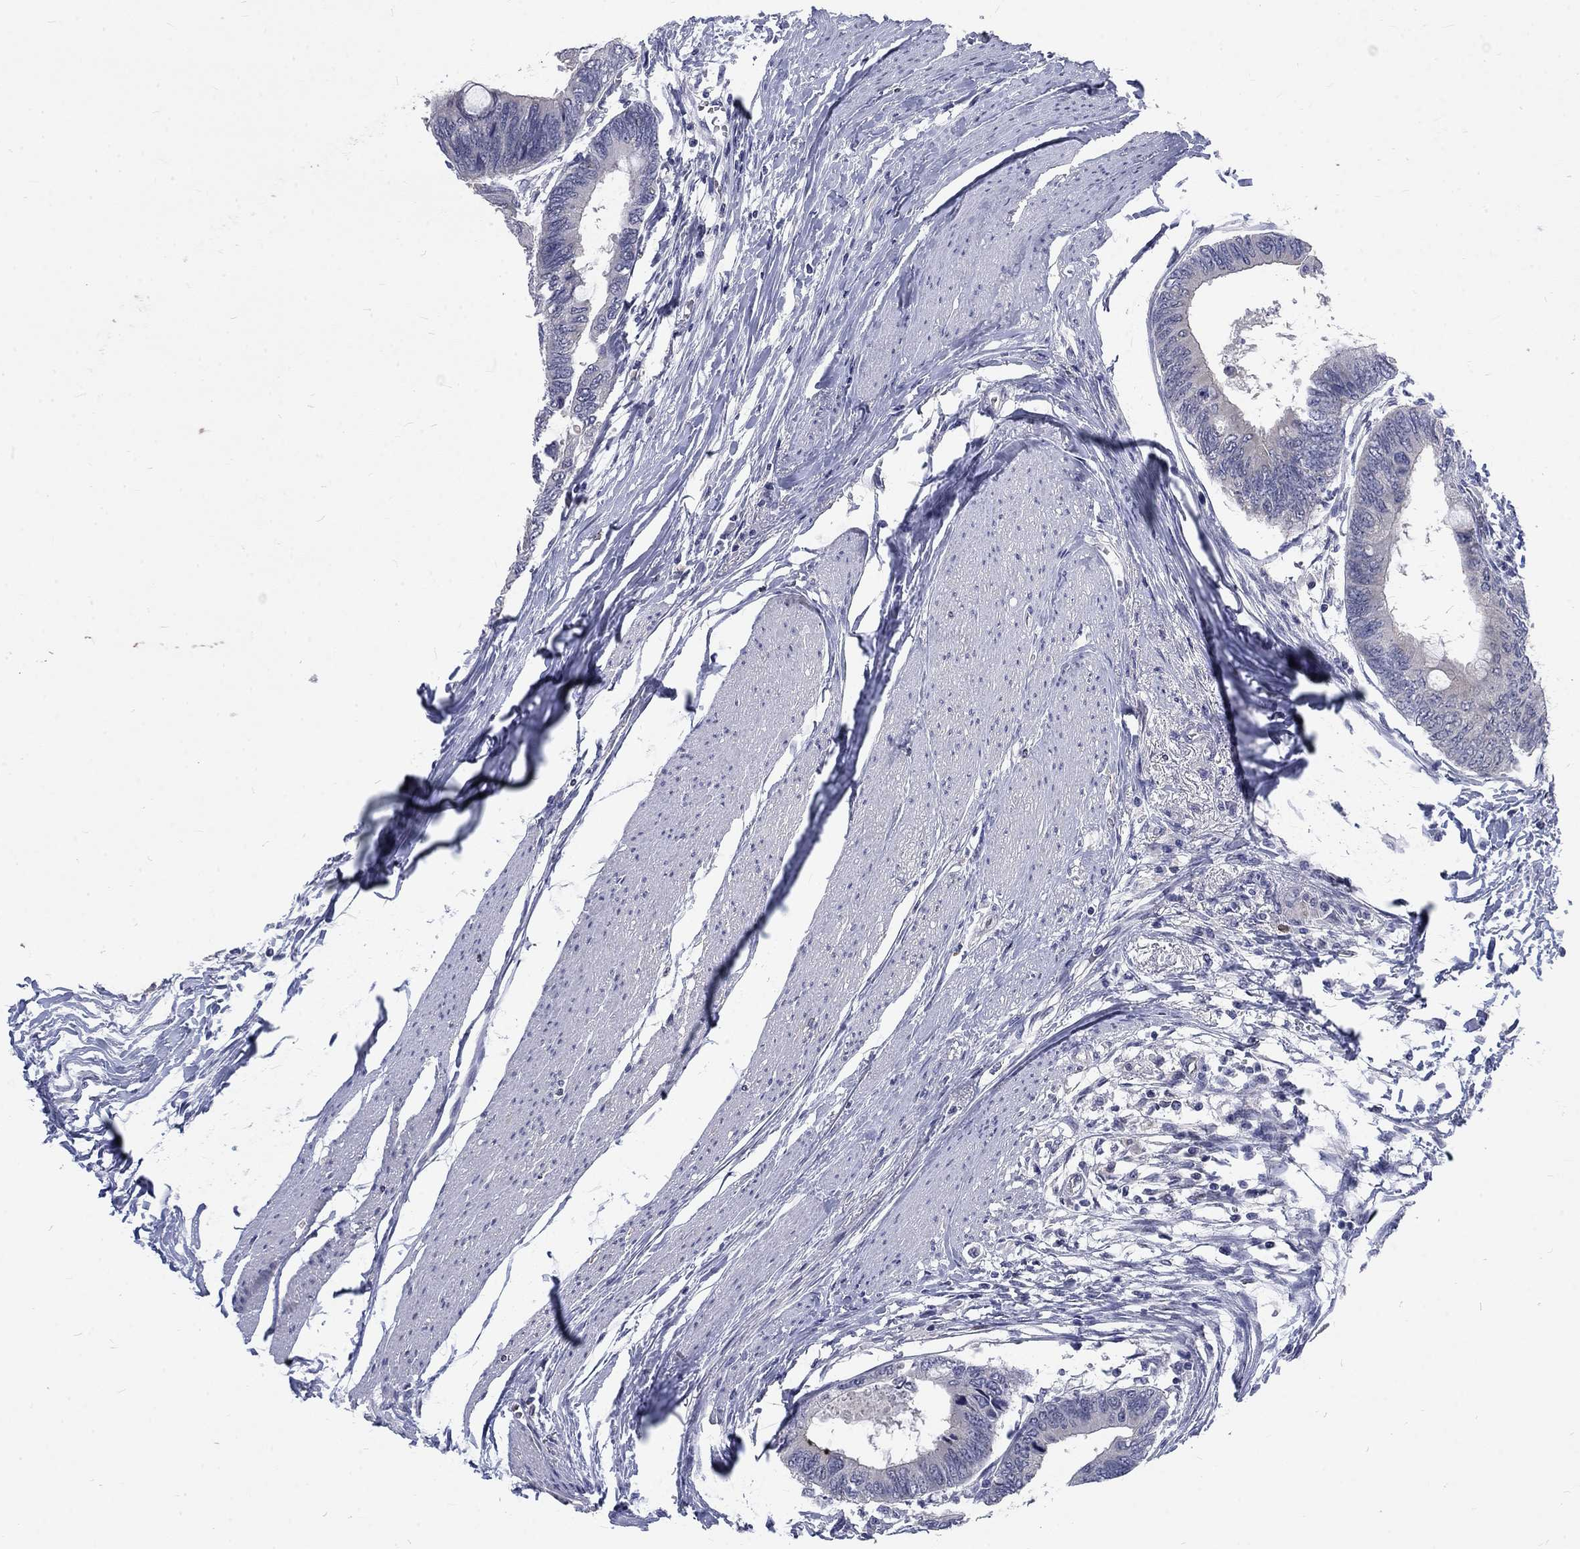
{"staining": {"intensity": "negative", "quantity": "none", "location": "none"}, "tissue": "colorectal cancer", "cell_type": "Tumor cells", "image_type": "cancer", "snomed": [{"axis": "morphology", "description": "Normal tissue, NOS"}, {"axis": "morphology", "description": "Adenocarcinoma, NOS"}, {"axis": "topography", "description": "Rectum"}, {"axis": "topography", "description": "Peripheral nerve tissue"}], "caption": "DAB (3,3'-diaminobenzidine) immunohistochemical staining of human adenocarcinoma (colorectal) shows no significant expression in tumor cells.", "gene": "PHKA1", "patient": {"sex": "male", "age": 92}}